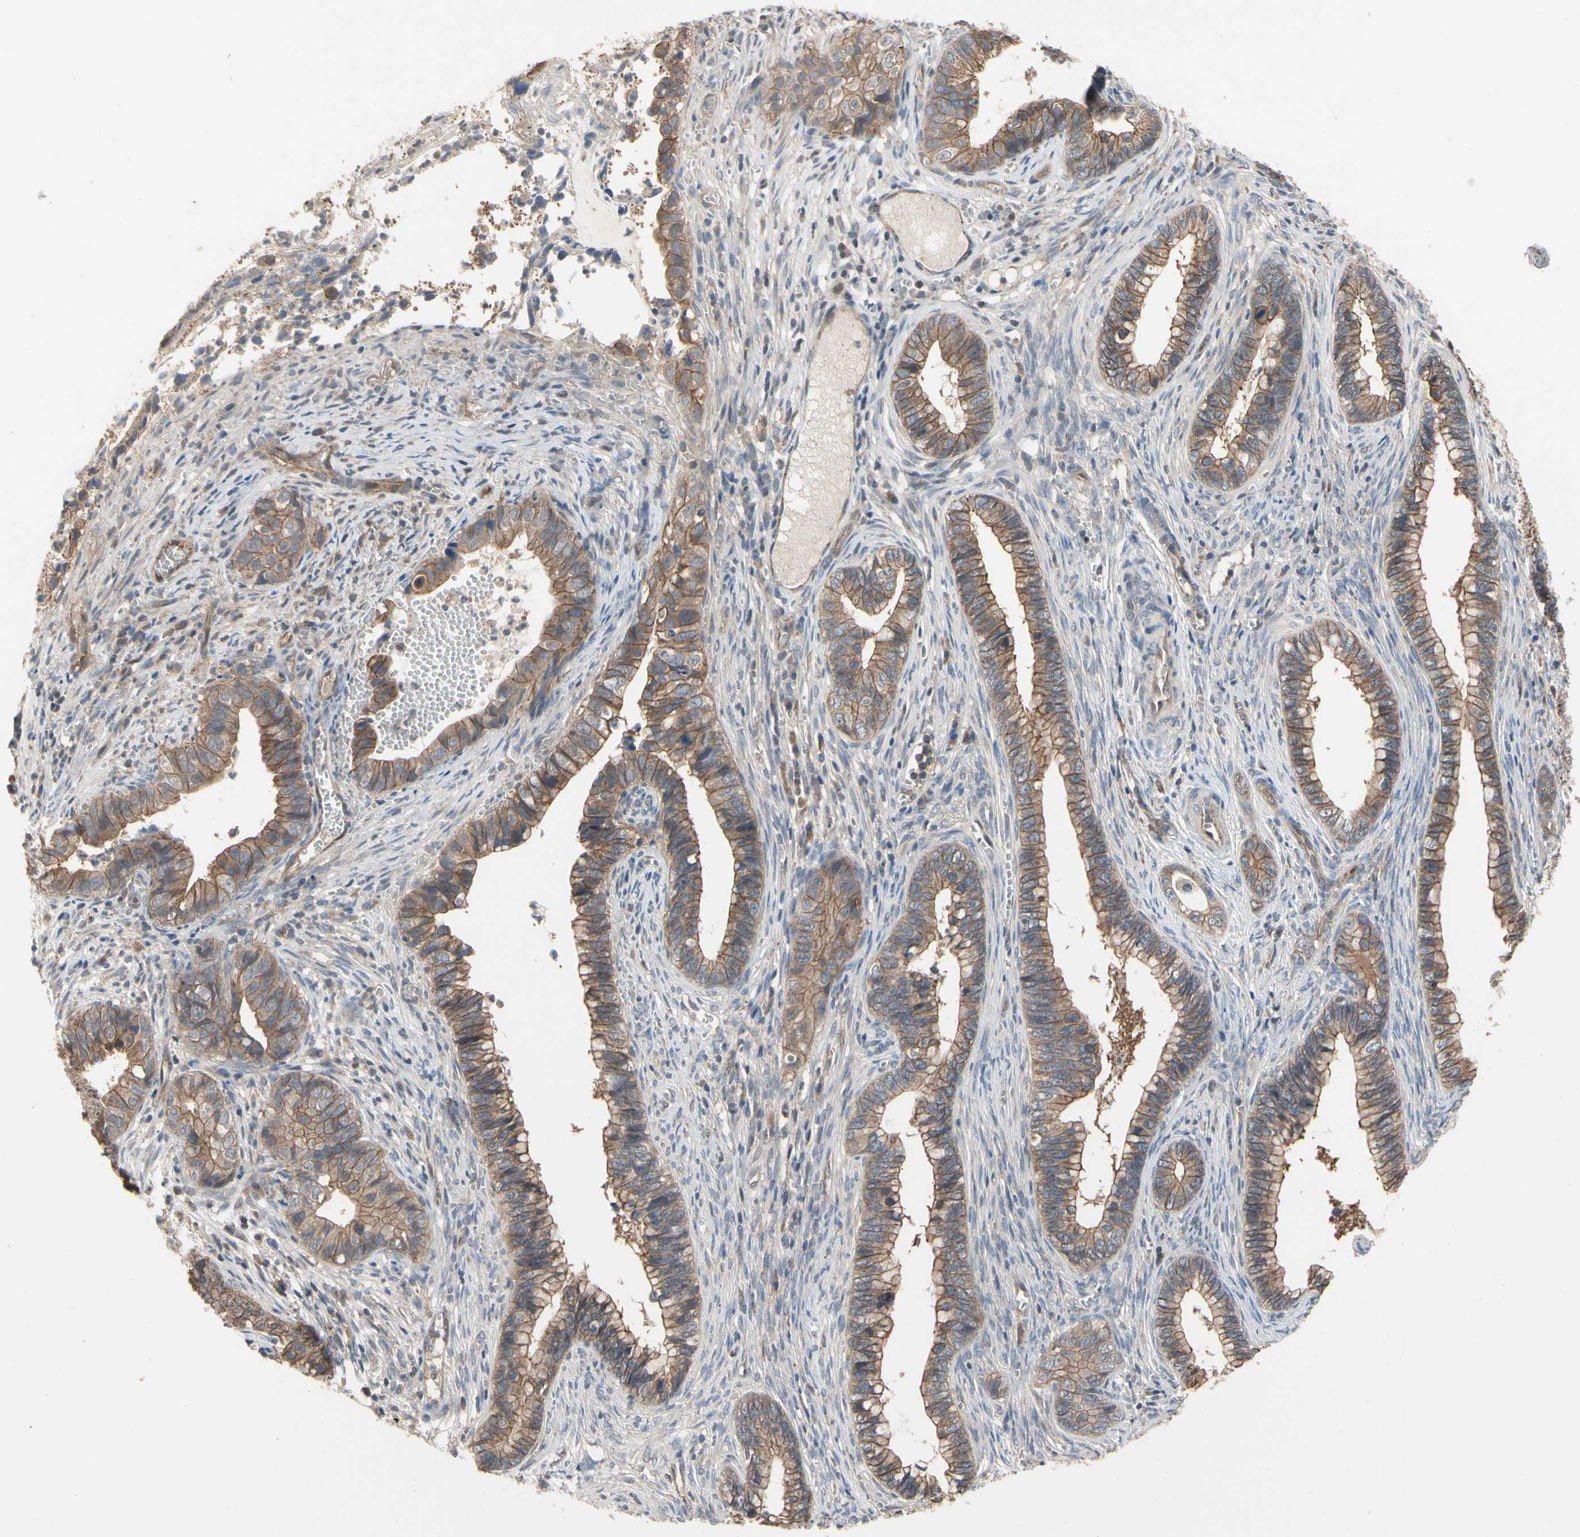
{"staining": {"intensity": "moderate", "quantity": ">75%", "location": "cytoplasmic/membranous"}, "tissue": "cervical cancer", "cell_type": "Tumor cells", "image_type": "cancer", "snomed": [{"axis": "morphology", "description": "Adenocarcinoma, NOS"}, {"axis": "topography", "description": "Cervix"}], "caption": "Brown immunohistochemical staining in cervical cancer reveals moderate cytoplasmic/membranous positivity in approximately >75% of tumor cells. The protein is shown in brown color, while the nuclei are stained blue.", "gene": "DPP8", "patient": {"sex": "female", "age": 44}}